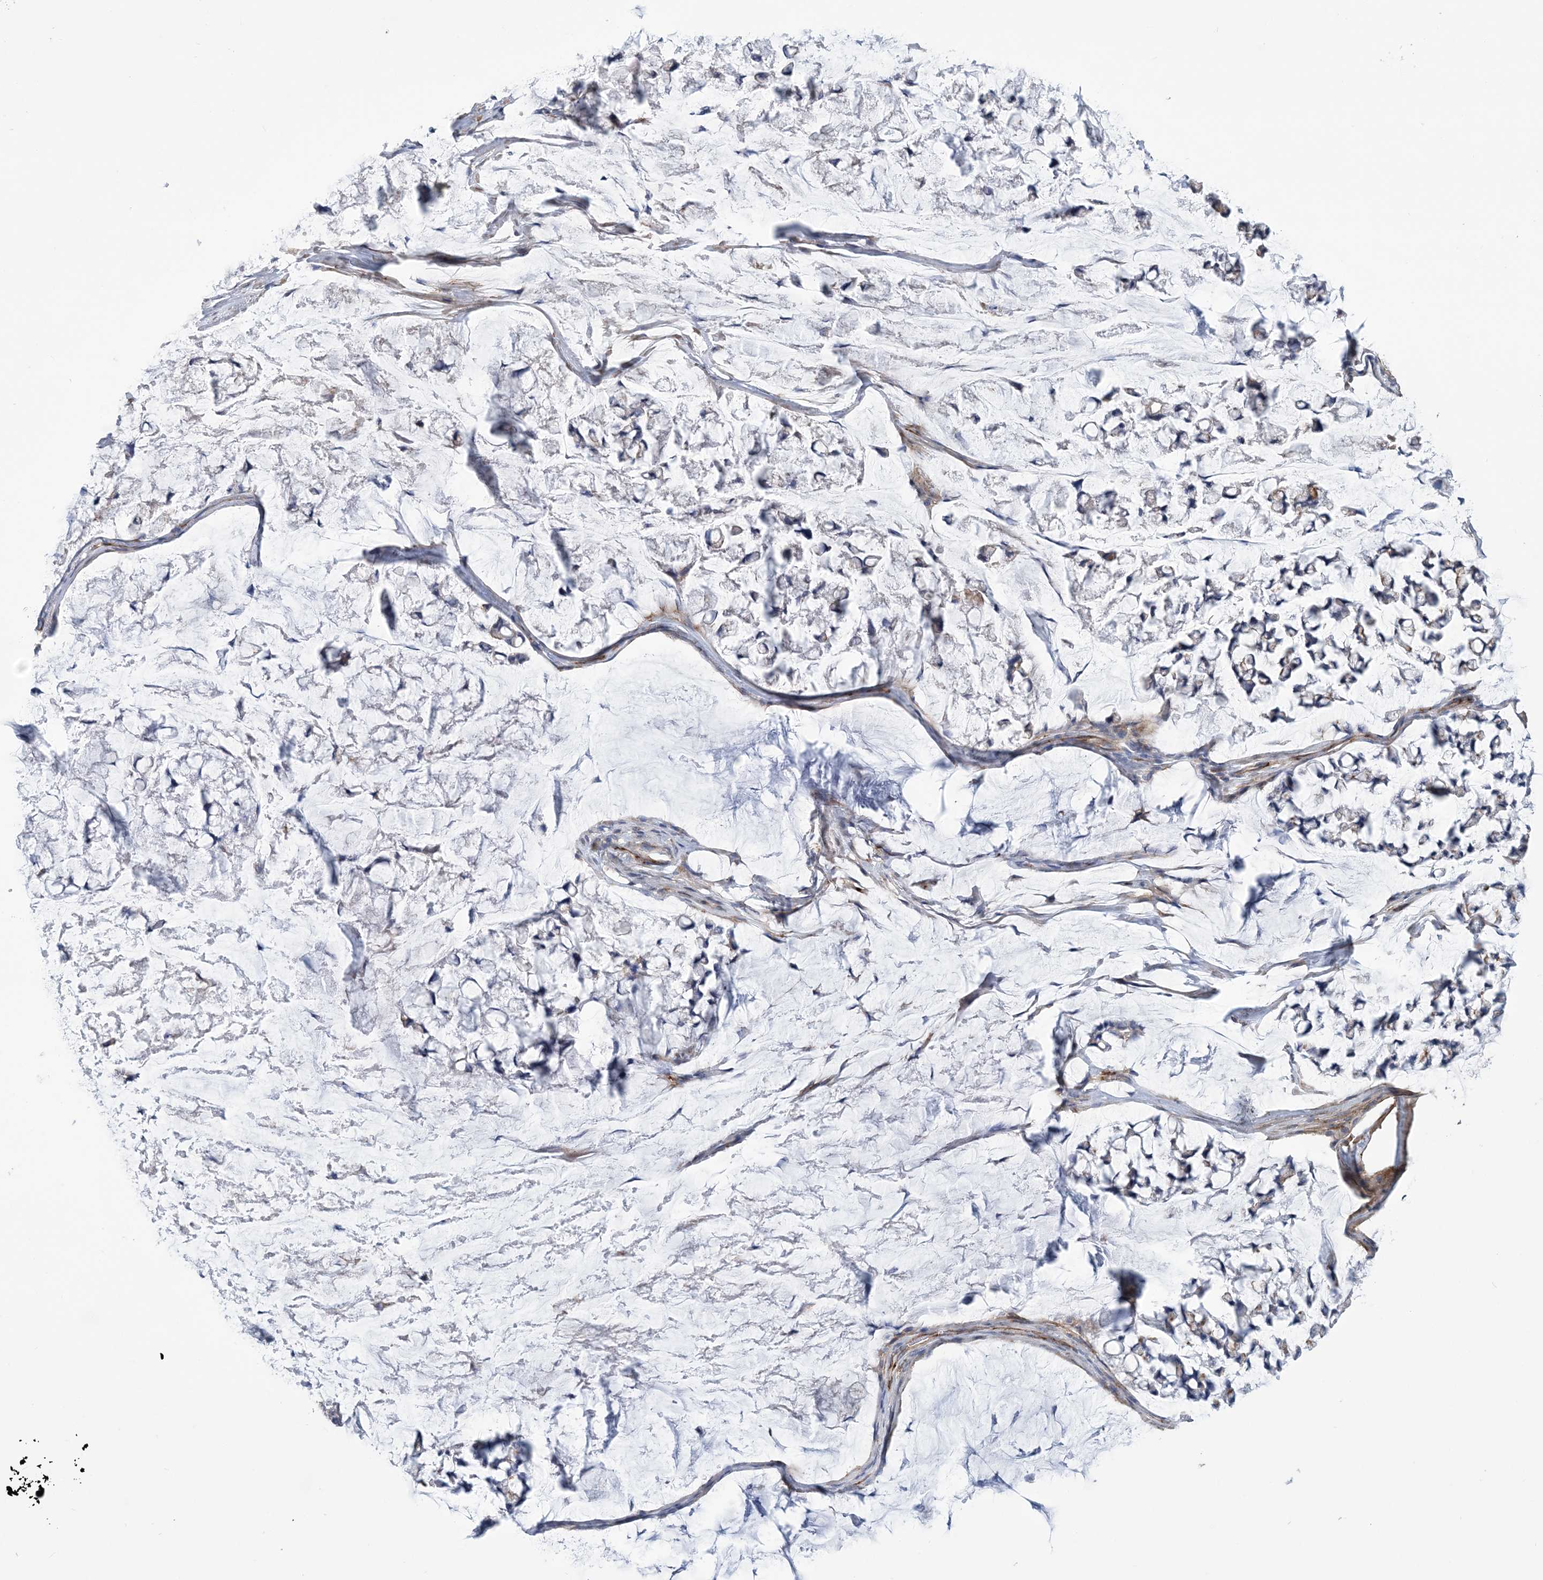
{"staining": {"intensity": "negative", "quantity": "none", "location": "none"}, "tissue": "stomach cancer", "cell_type": "Tumor cells", "image_type": "cancer", "snomed": [{"axis": "morphology", "description": "Adenocarcinoma, NOS"}, {"axis": "topography", "description": "Stomach, lower"}], "caption": "Protein analysis of adenocarcinoma (stomach) shows no significant positivity in tumor cells.", "gene": "RAB11FIP5", "patient": {"sex": "male", "age": 67}}